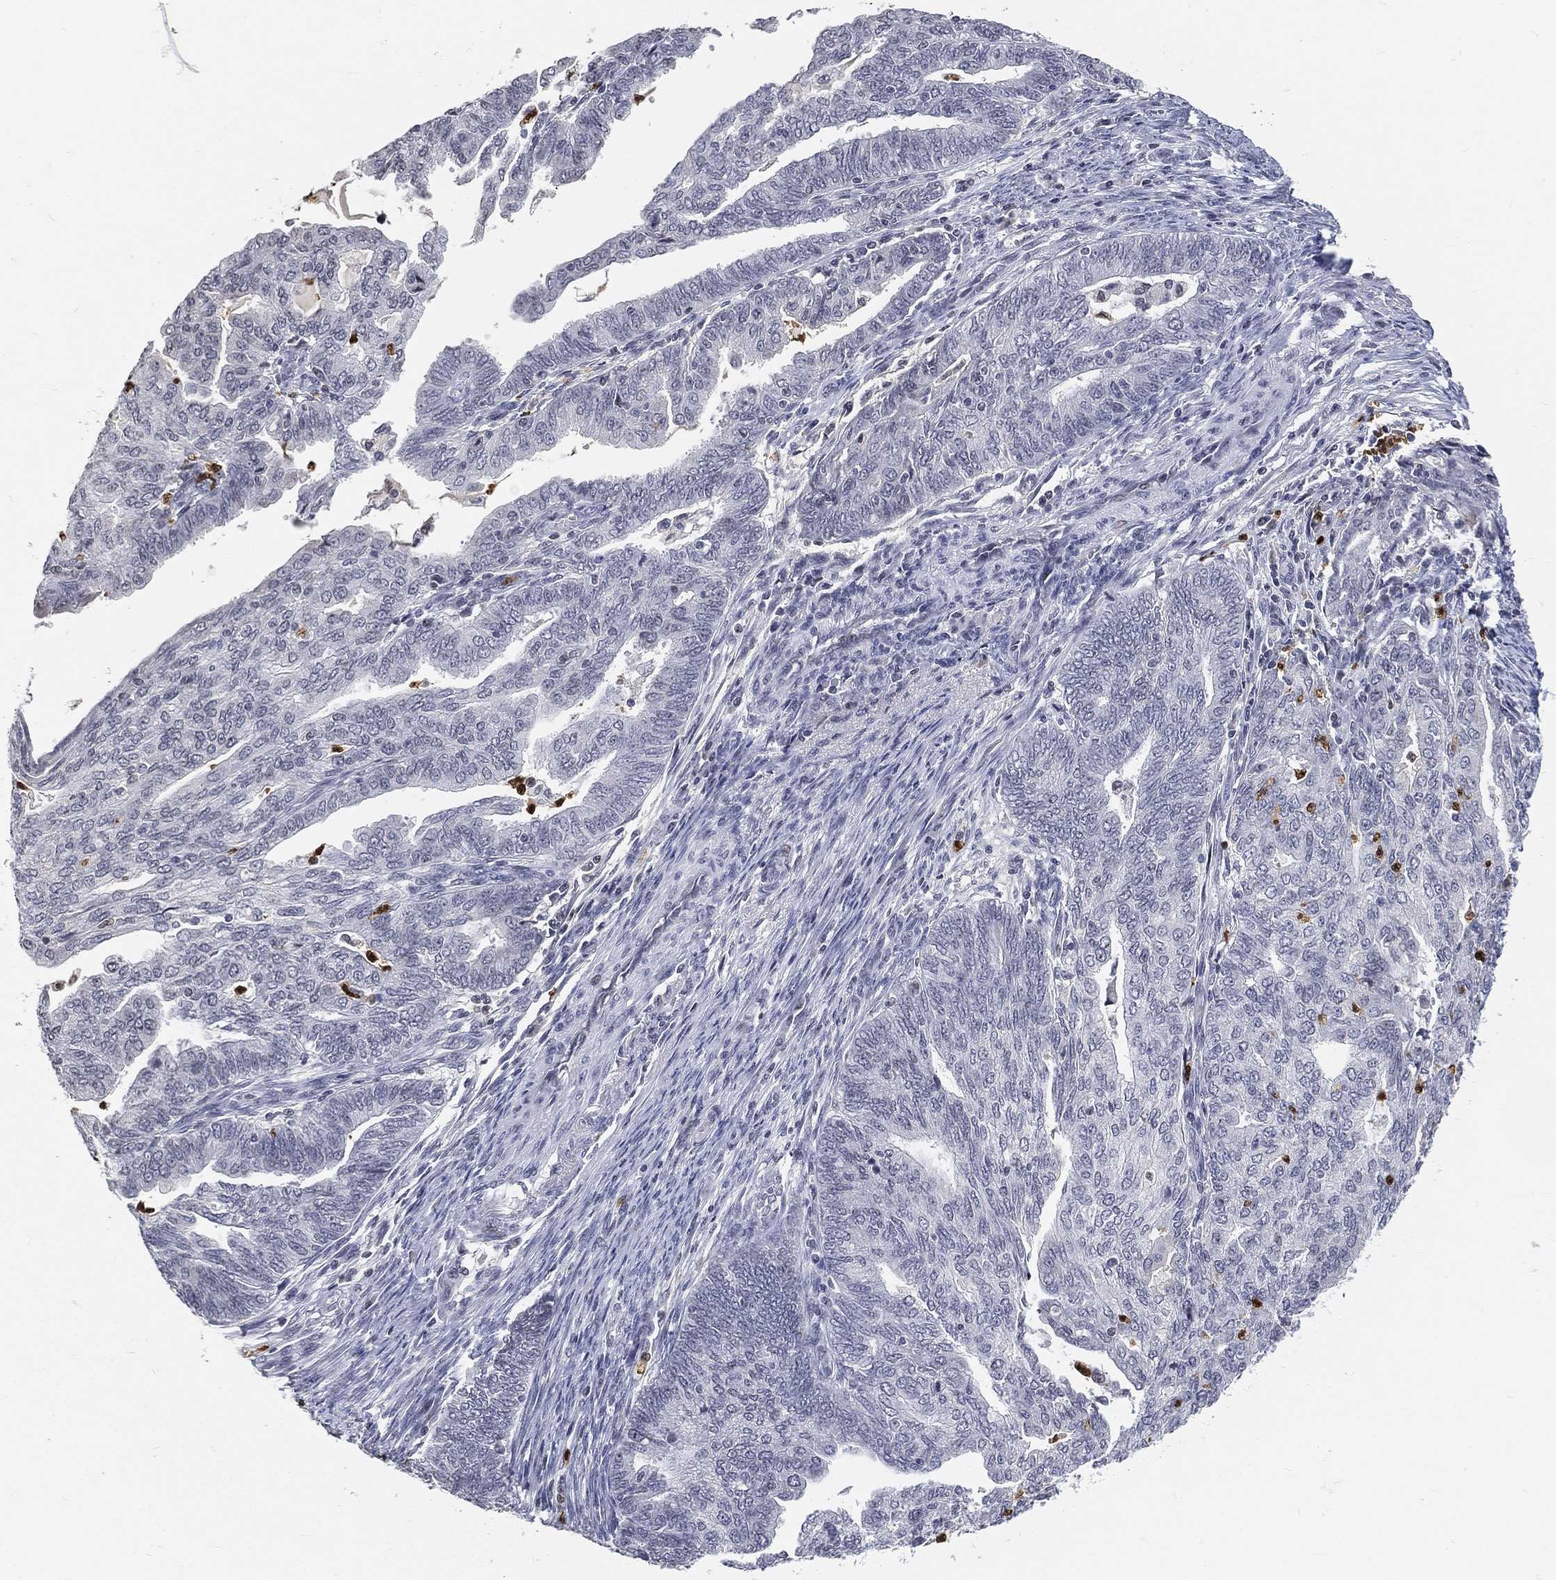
{"staining": {"intensity": "negative", "quantity": "none", "location": "none"}, "tissue": "endometrial cancer", "cell_type": "Tumor cells", "image_type": "cancer", "snomed": [{"axis": "morphology", "description": "Adenocarcinoma, NOS"}, {"axis": "topography", "description": "Endometrium"}], "caption": "Tumor cells are negative for brown protein staining in endometrial adenocarcinoma. The staining was performed using DAB (3,3'-diaminobenzidine) to visualize the protein expression in brown, while the nuclei were stained in blue with hematoxylin (Magnification: 20x).", "gene": "ARG1", "patient": {"sex": "female", "age": 82}}